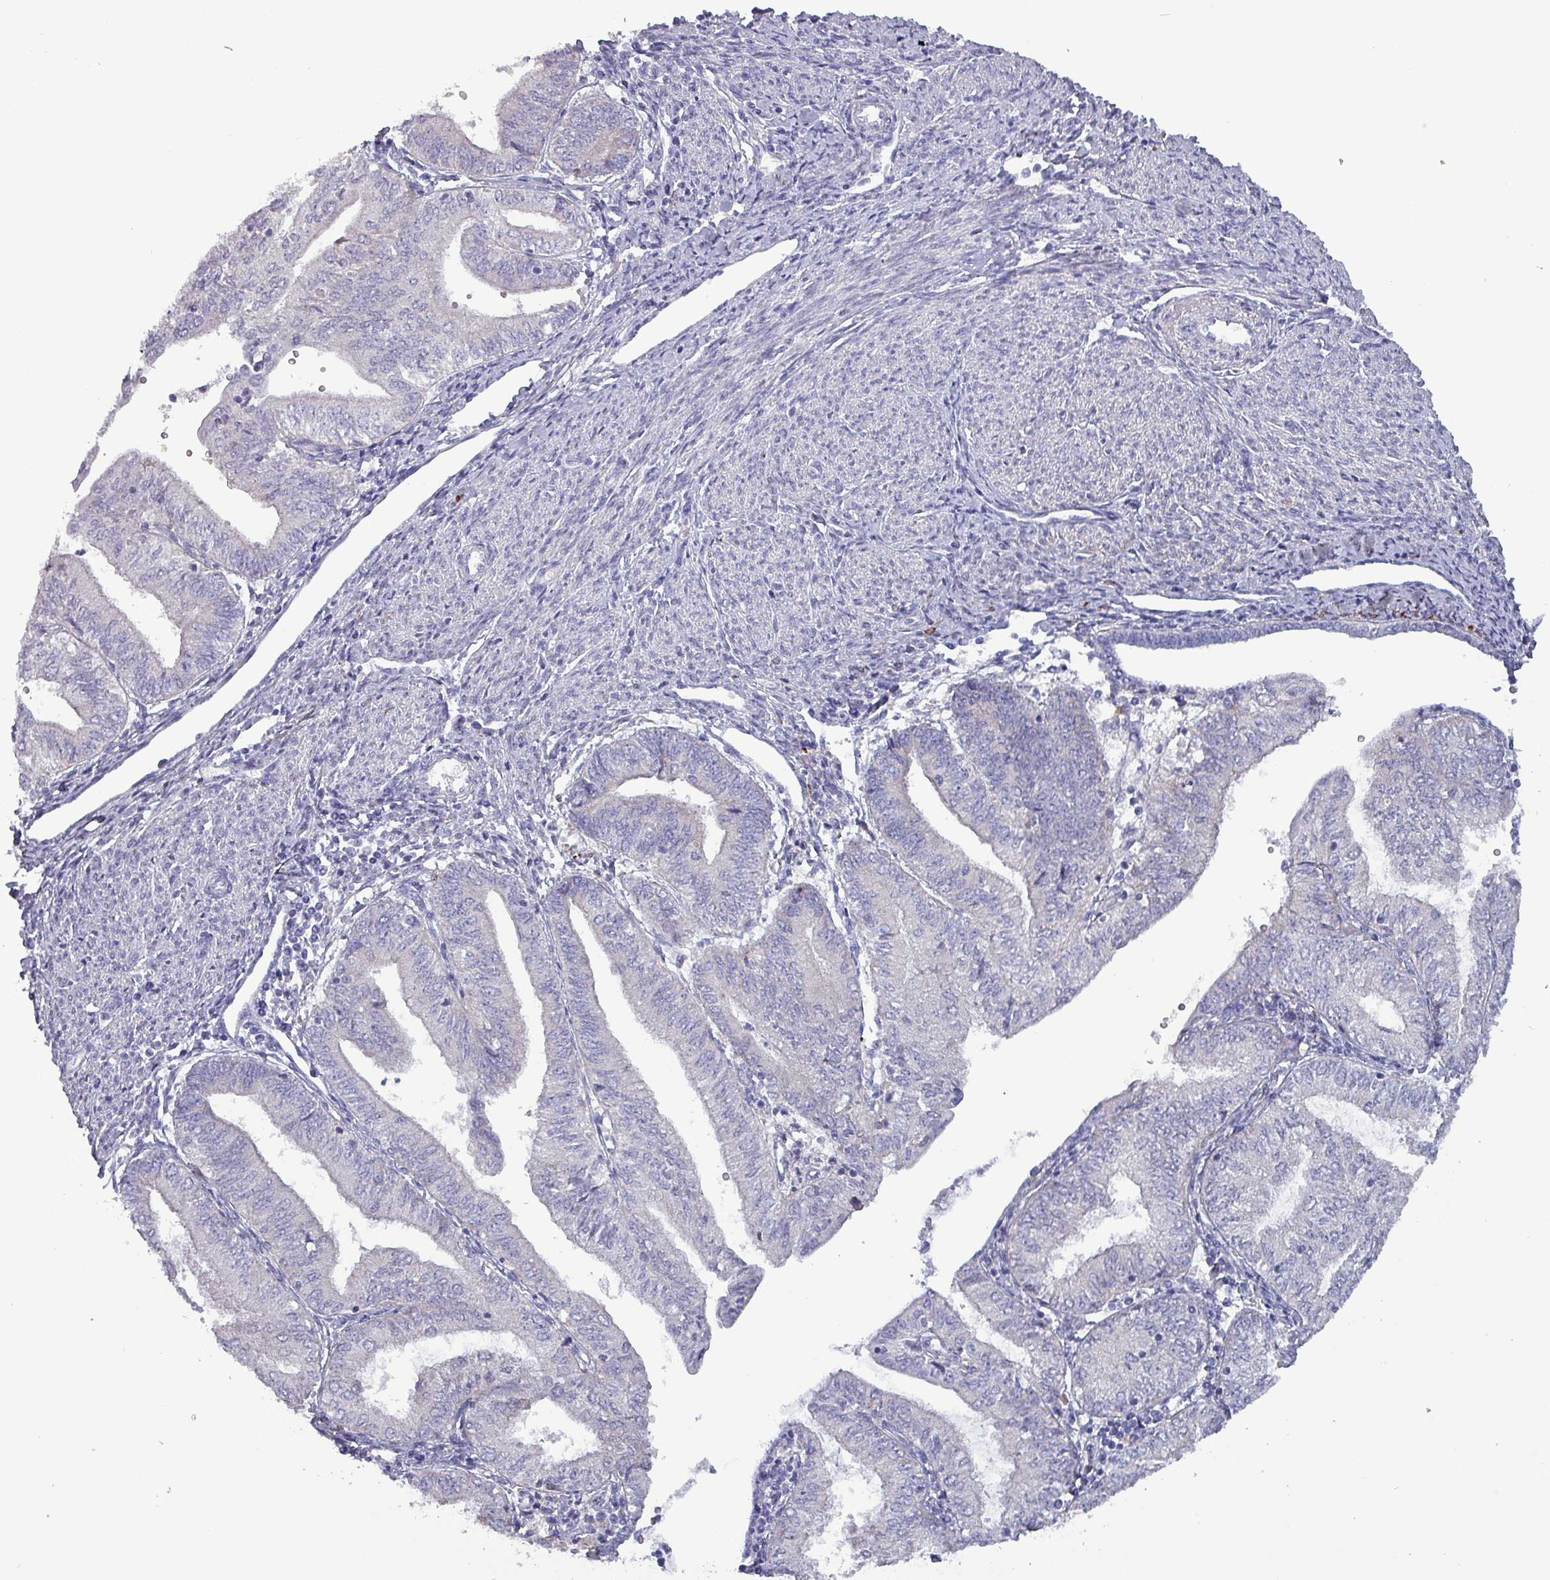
{"staining": {"intensity": "negative", "quantity": "none", "location": "none"}, "tissue": "endometrial cancer", "cell_type": "Tumor cells", "image_type": "cancer", "snomed": [{"axis": "morphology", "description": "Adenocarcinoma, NOS"}, {"axis": "topography", "description": "Endometrium"}], "caption": "A photomicrograph of endometrial cancer (adenocarcinoma) stained for a protein displays no brown staining in tumor cells.", "gene": "HSD3B7", "patient": {"sex": "female", "age": 66}}